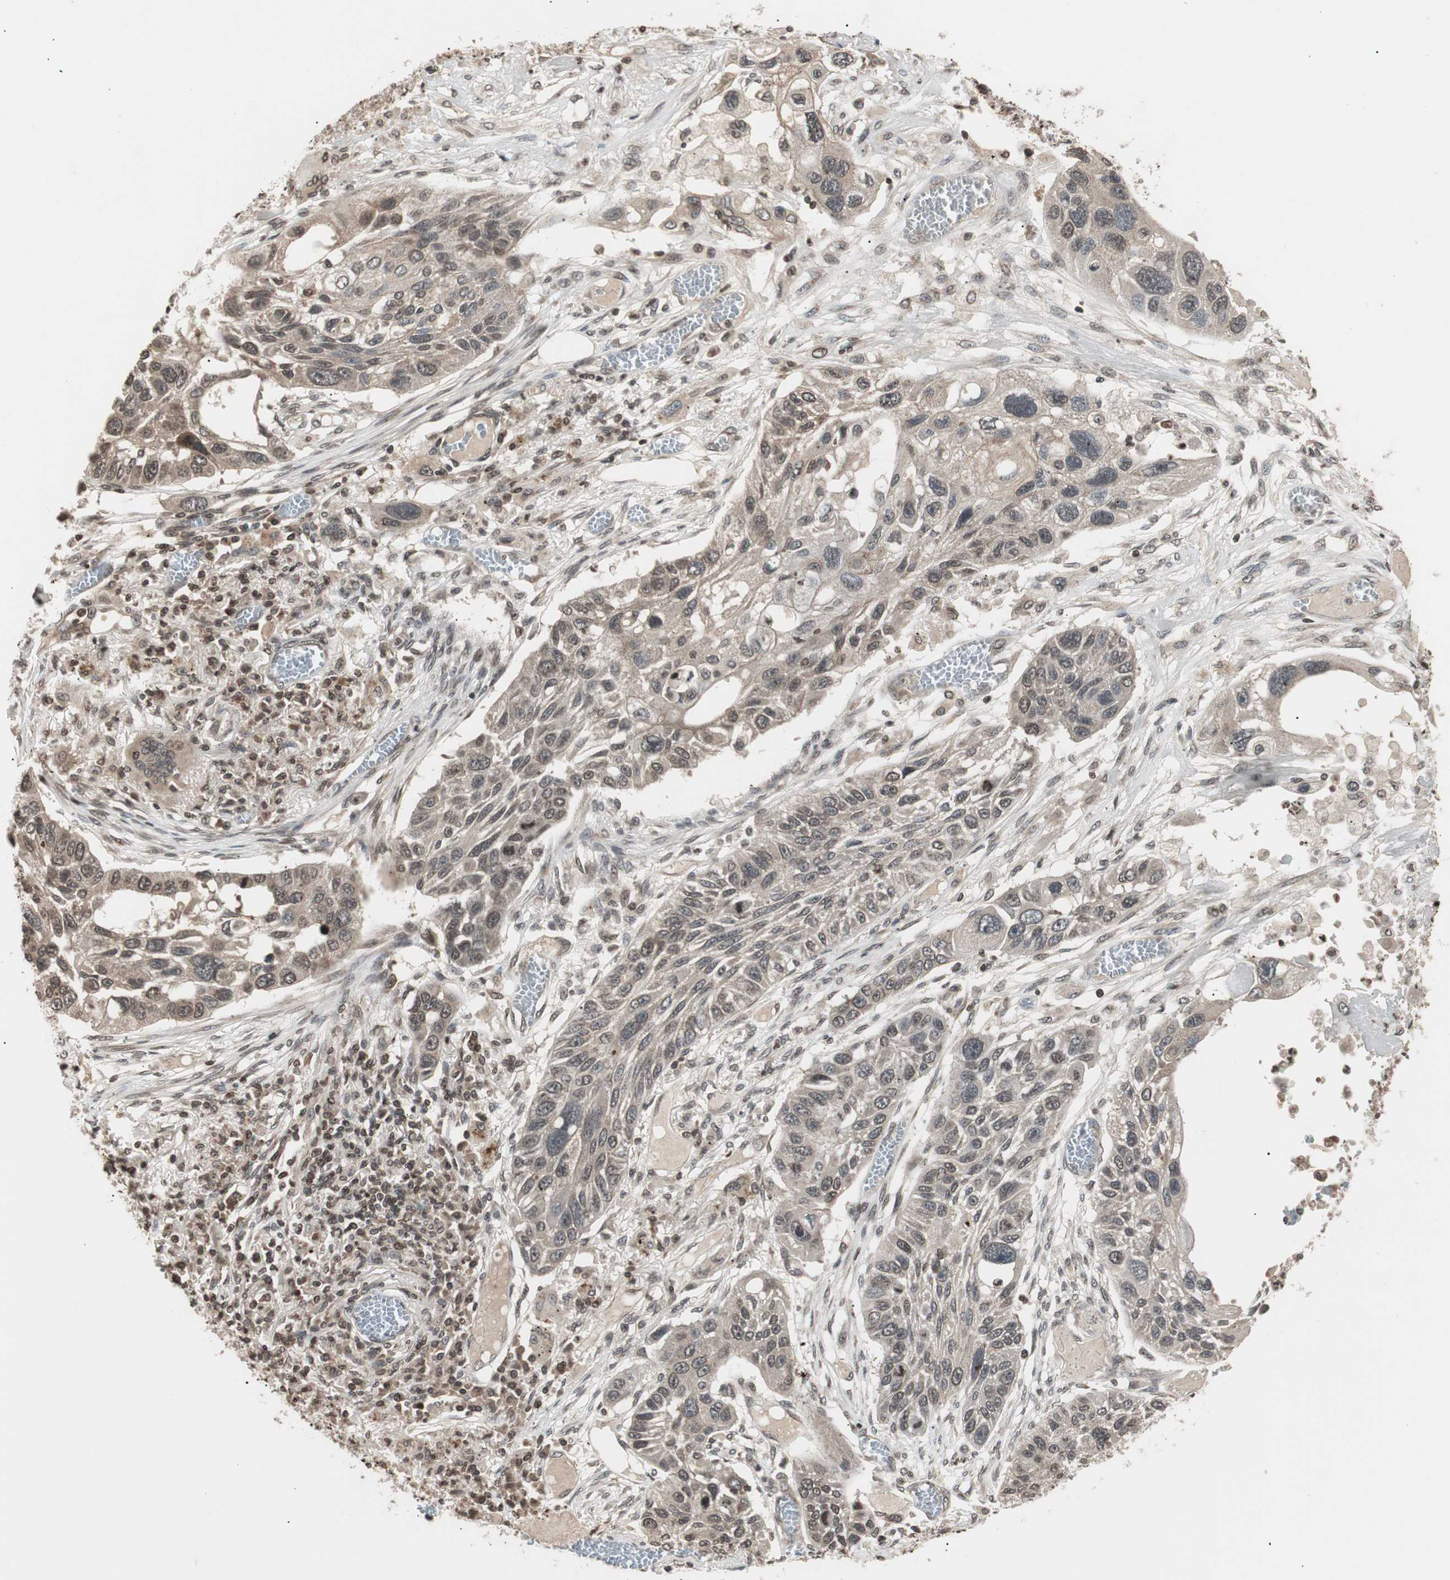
{"staining": {"intensity": "weak", "quantity": ">75%", "location": "cytoplasmic/membranous"}, "tissue": "lung cancer", "cell_type": "Tumor cells", "image_type": "cancer", "snomed": [{"axis": "morphology", "description": "Squamous cell carcinoma, NOS"}, {"axis": "topography", "description": "Lung"}], "caption": "Squamous cell carcinoma (lung) stained with a brown dye shows weak cytoplasmic/membranous positive expression in approximately >75% of tumor cells.", "gene": "ZFC3H1", "patient": {"sex": "male", "age": 71}}